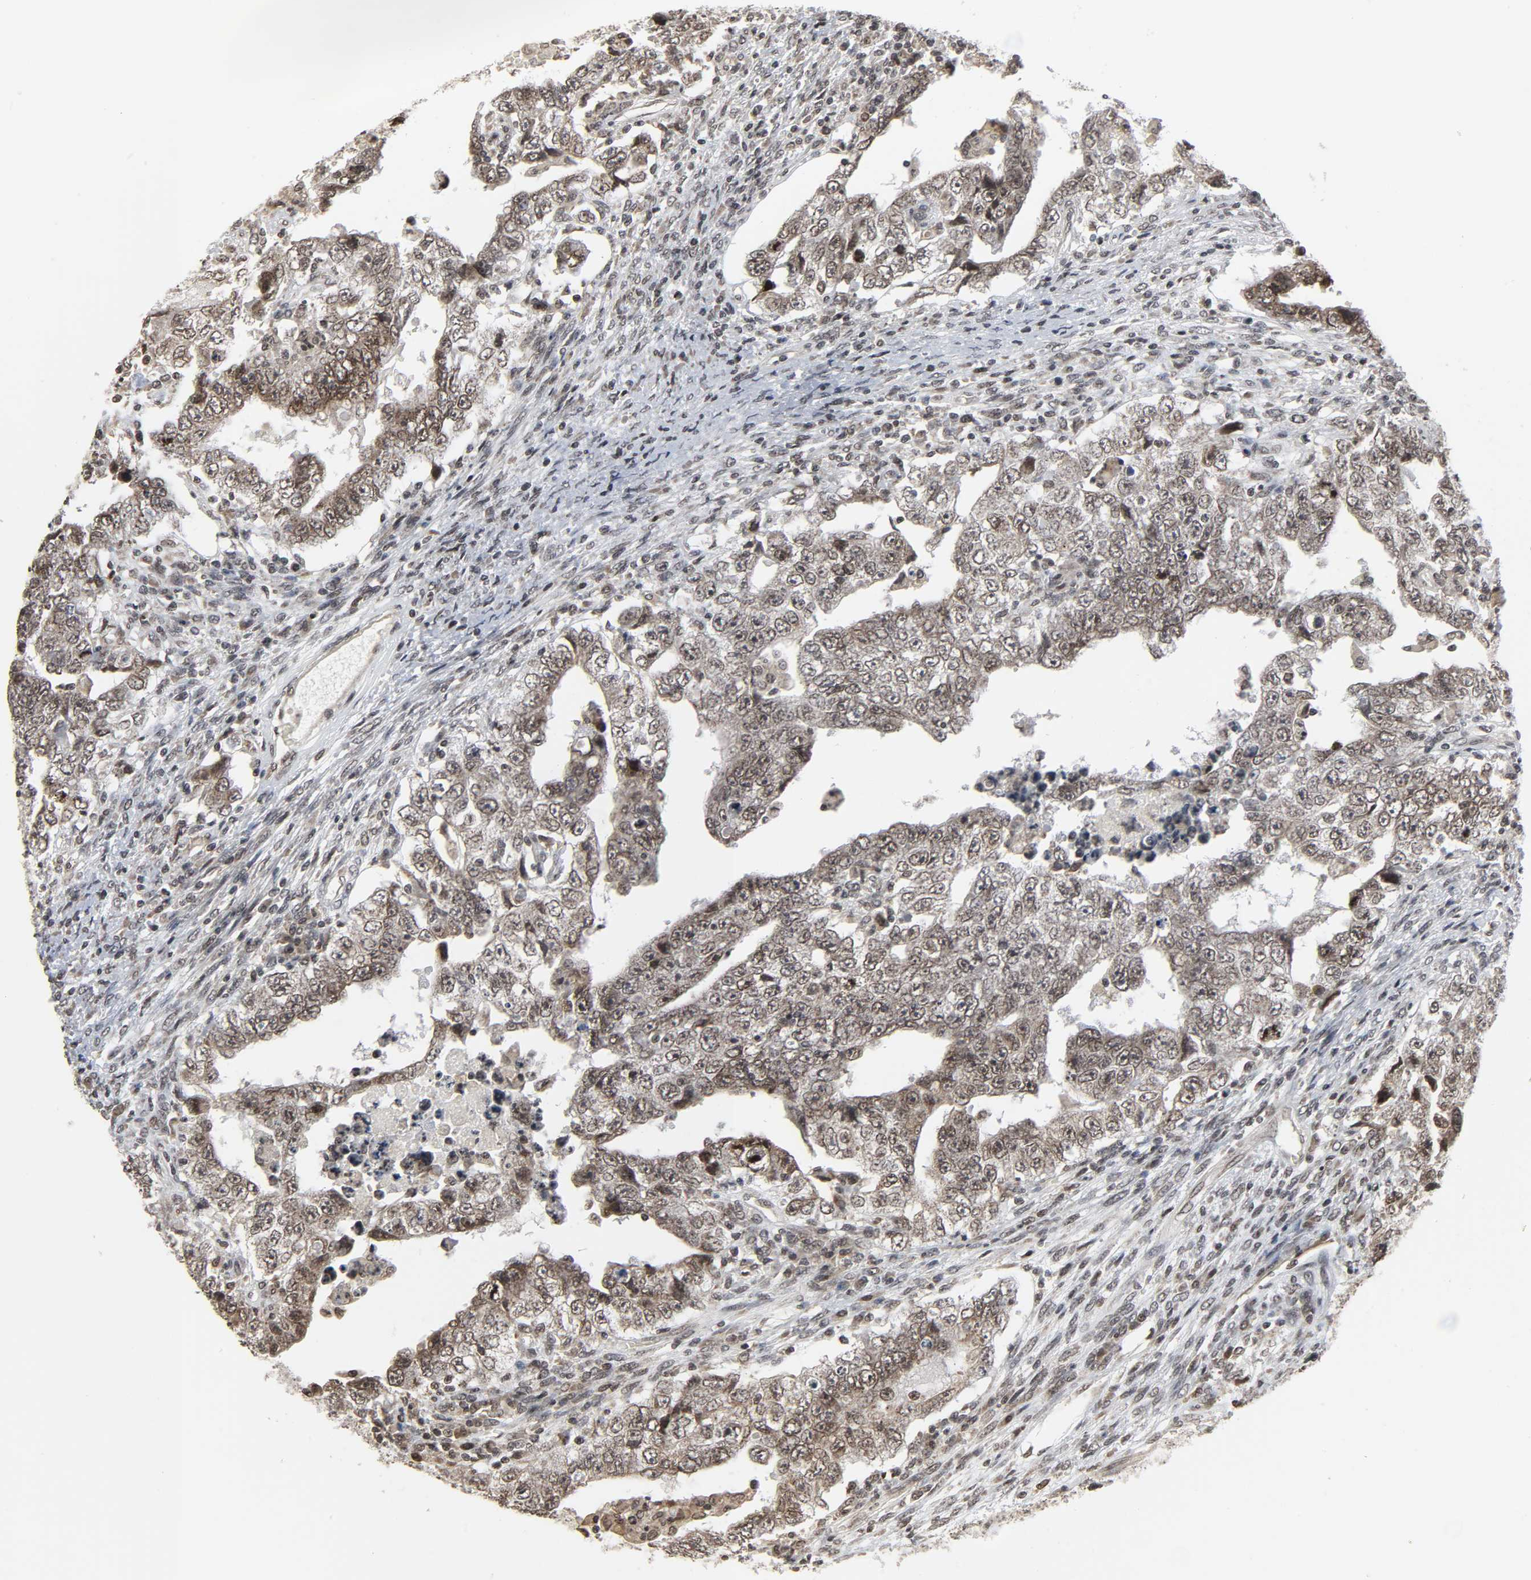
{"staining": {"intensity": "moderate", "quantity": "<25%", "location": "nuclear"}, "tissue": "testis cancer", "cell_type": "Tumor cells", "image_type": "cancer", "snomed": [{"axis": "morphology", "description": "Carcinoma, Embryonal, NOS"}, {"axis": "topography", "description": "Testis"}], "caption": "IHC (DAB) staining of testis embryonal carcinoma exhibits moderate nuclear protein expression in approximately <25% of tumor cells.", "gene": "XRCC1", "patient": {"sex": "male", "age": 26}}